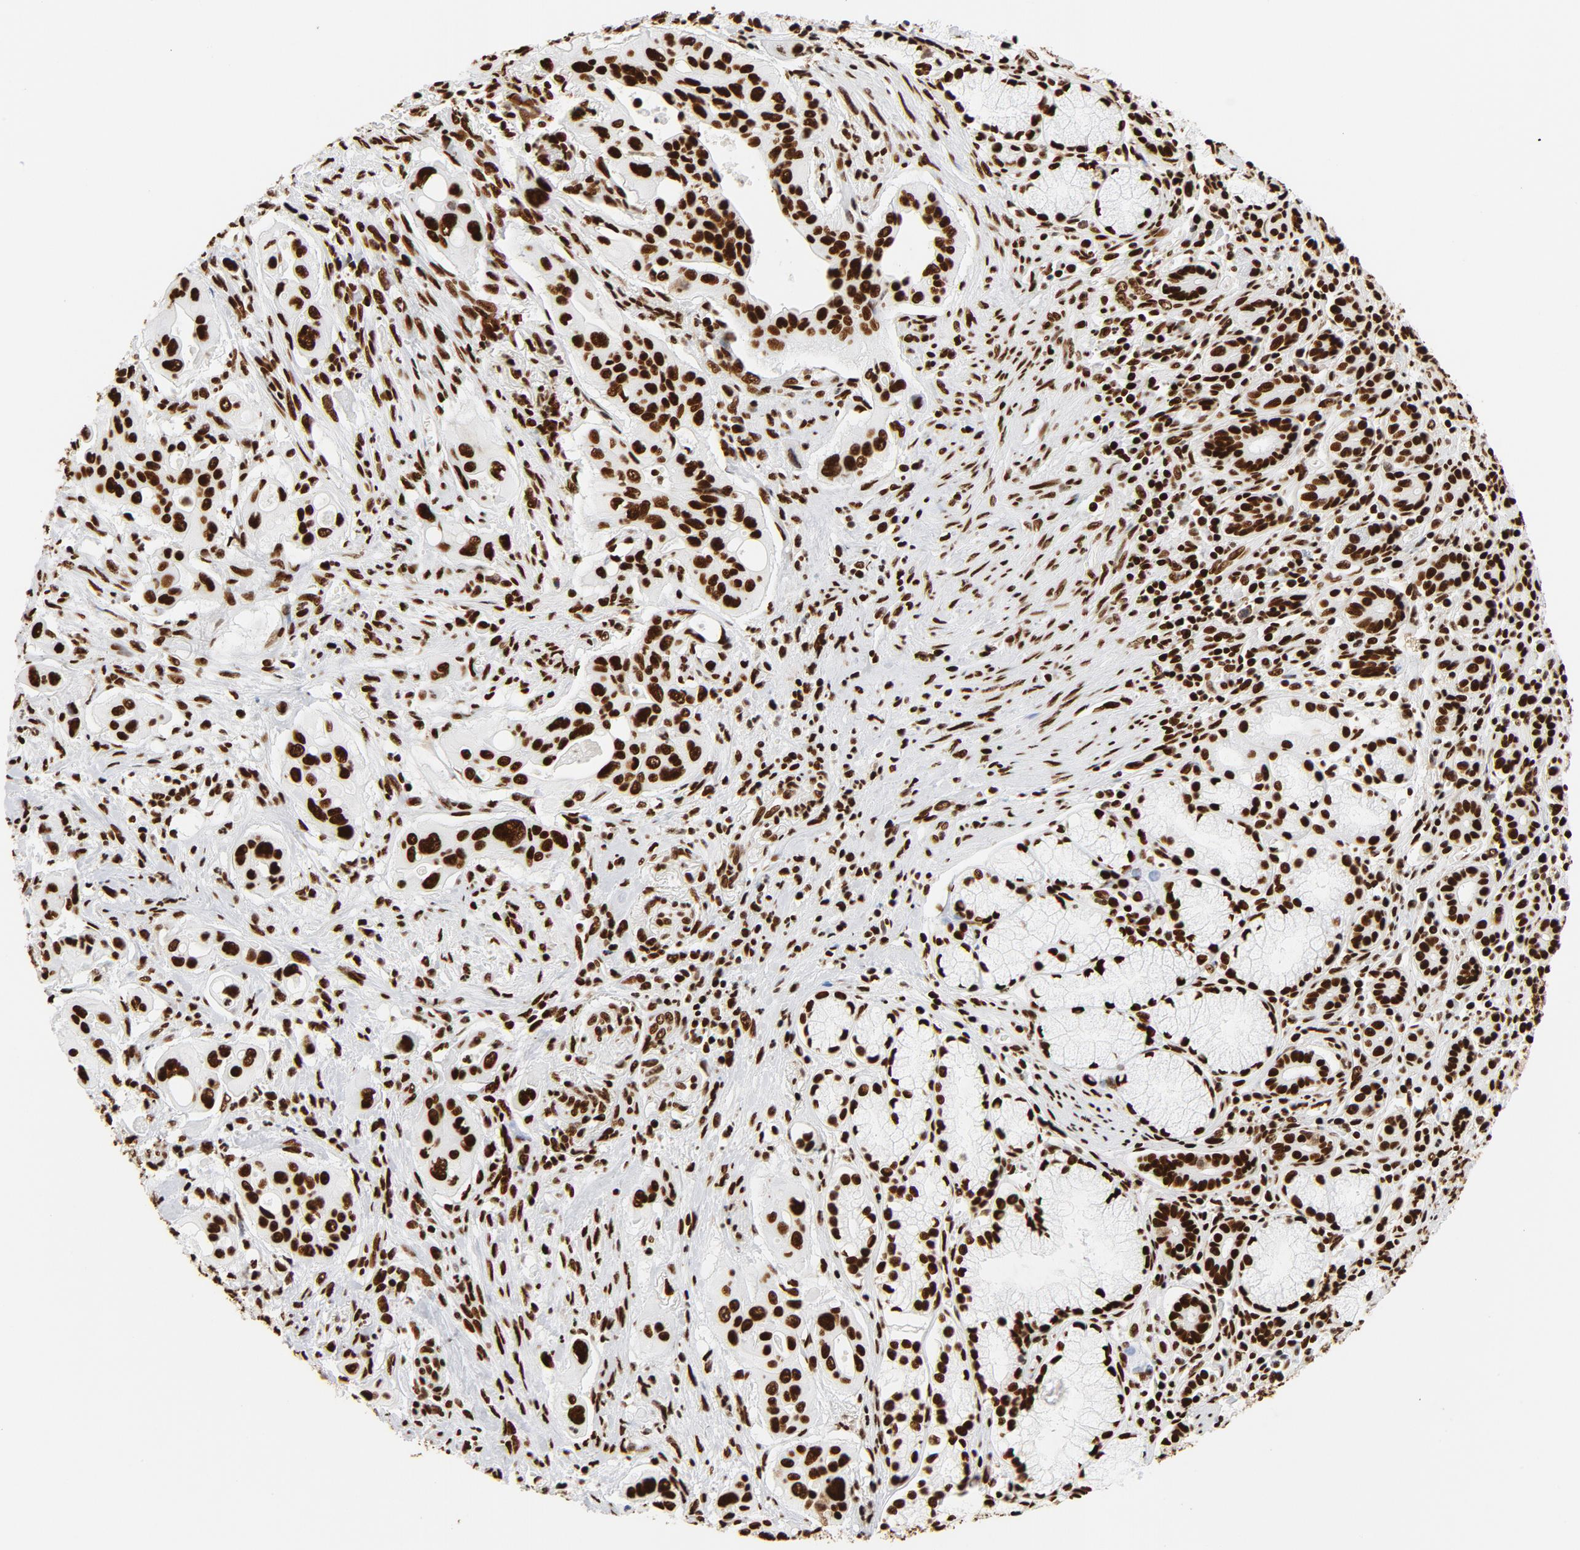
{"staining": {"intensity": "strong", "quantity": ">75%", "location": "nuclear"}, "tissue": "pancreatic cancer", "cell_type": "Tumor cells", "image_type": "cancer", "snomed": [{"axis": "morphology", "description": "Adenocarcinoma, NOS"}, {"axis": "topography", "description": "Pancreas"}], "caption": "A high amount of strong nuclear positivity is identified in approximately >75% of tumor cells in pancreatic adenocarcinoma tissue. (Stains: DAB (3,3'-diaminobenzidine) in brown, nuclei in blue, Microscopy: brightfield microscopy at high magnification).", "gene": "XRCC6", "patient": {"sex": "male", "age": 77}}